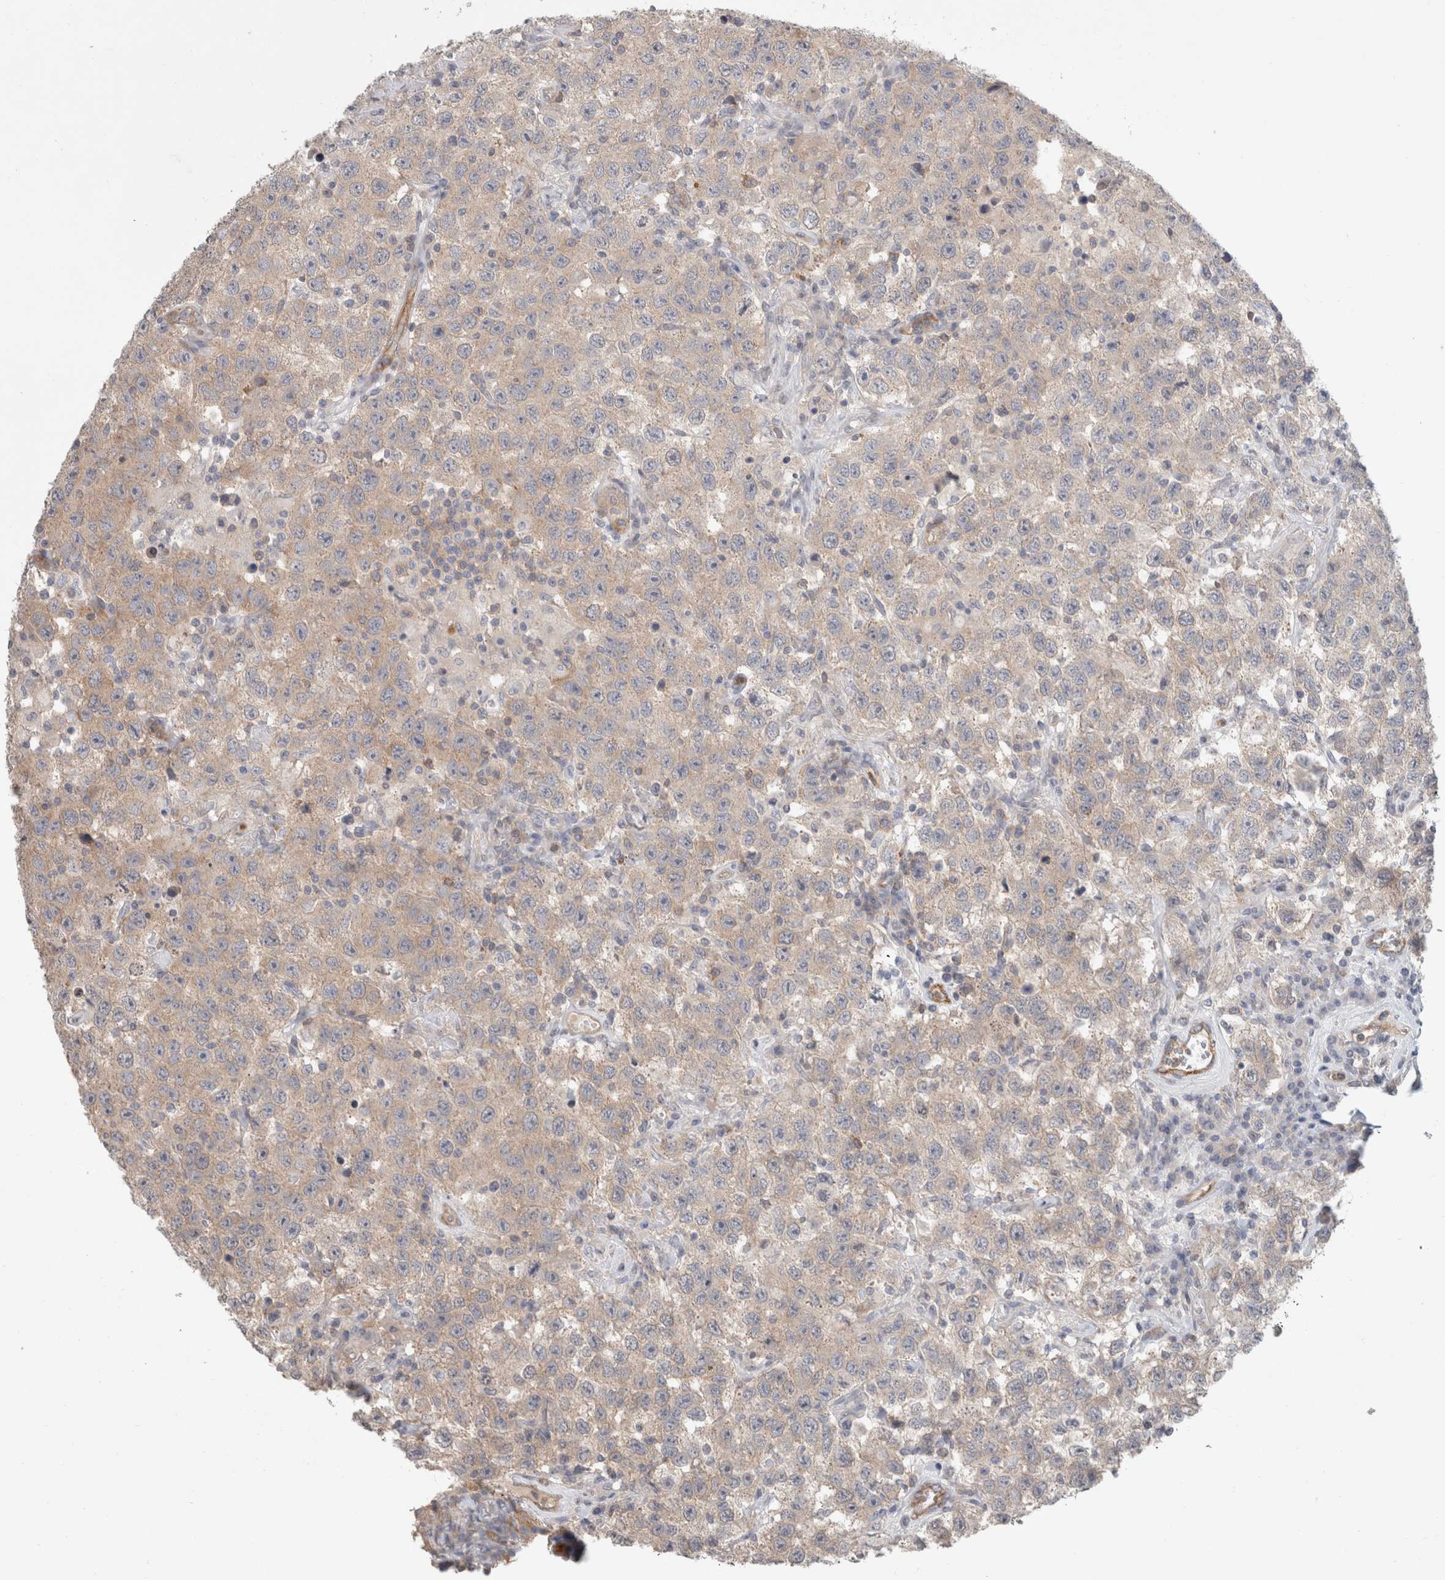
{"staining": {"intensity": "weak", "quantity": ">75%", "location": "cytoplasmic/membranous"}, "tissue": "testis cancer", "cell_type": "Tumor cells", "image_type": "cancer", "snomed": [{"axis": "morphology", "description": "Seminoma, NOS"}, {"axis": "topography", "description": "Testis"}], "caption": "Immunohistochemistry (IHC) (DAB) staining of human testis cancer (seminoma) shows weak cytoplasmic/membranous protein staining in approximately >75% of tumor cells. The staining was performed using DAB, with brown indicating positive protein expression. Nuclei are stained blue with hematoxylin.", "gene": "RASAL2", "patient": {"sex": "male", "age": 41}}